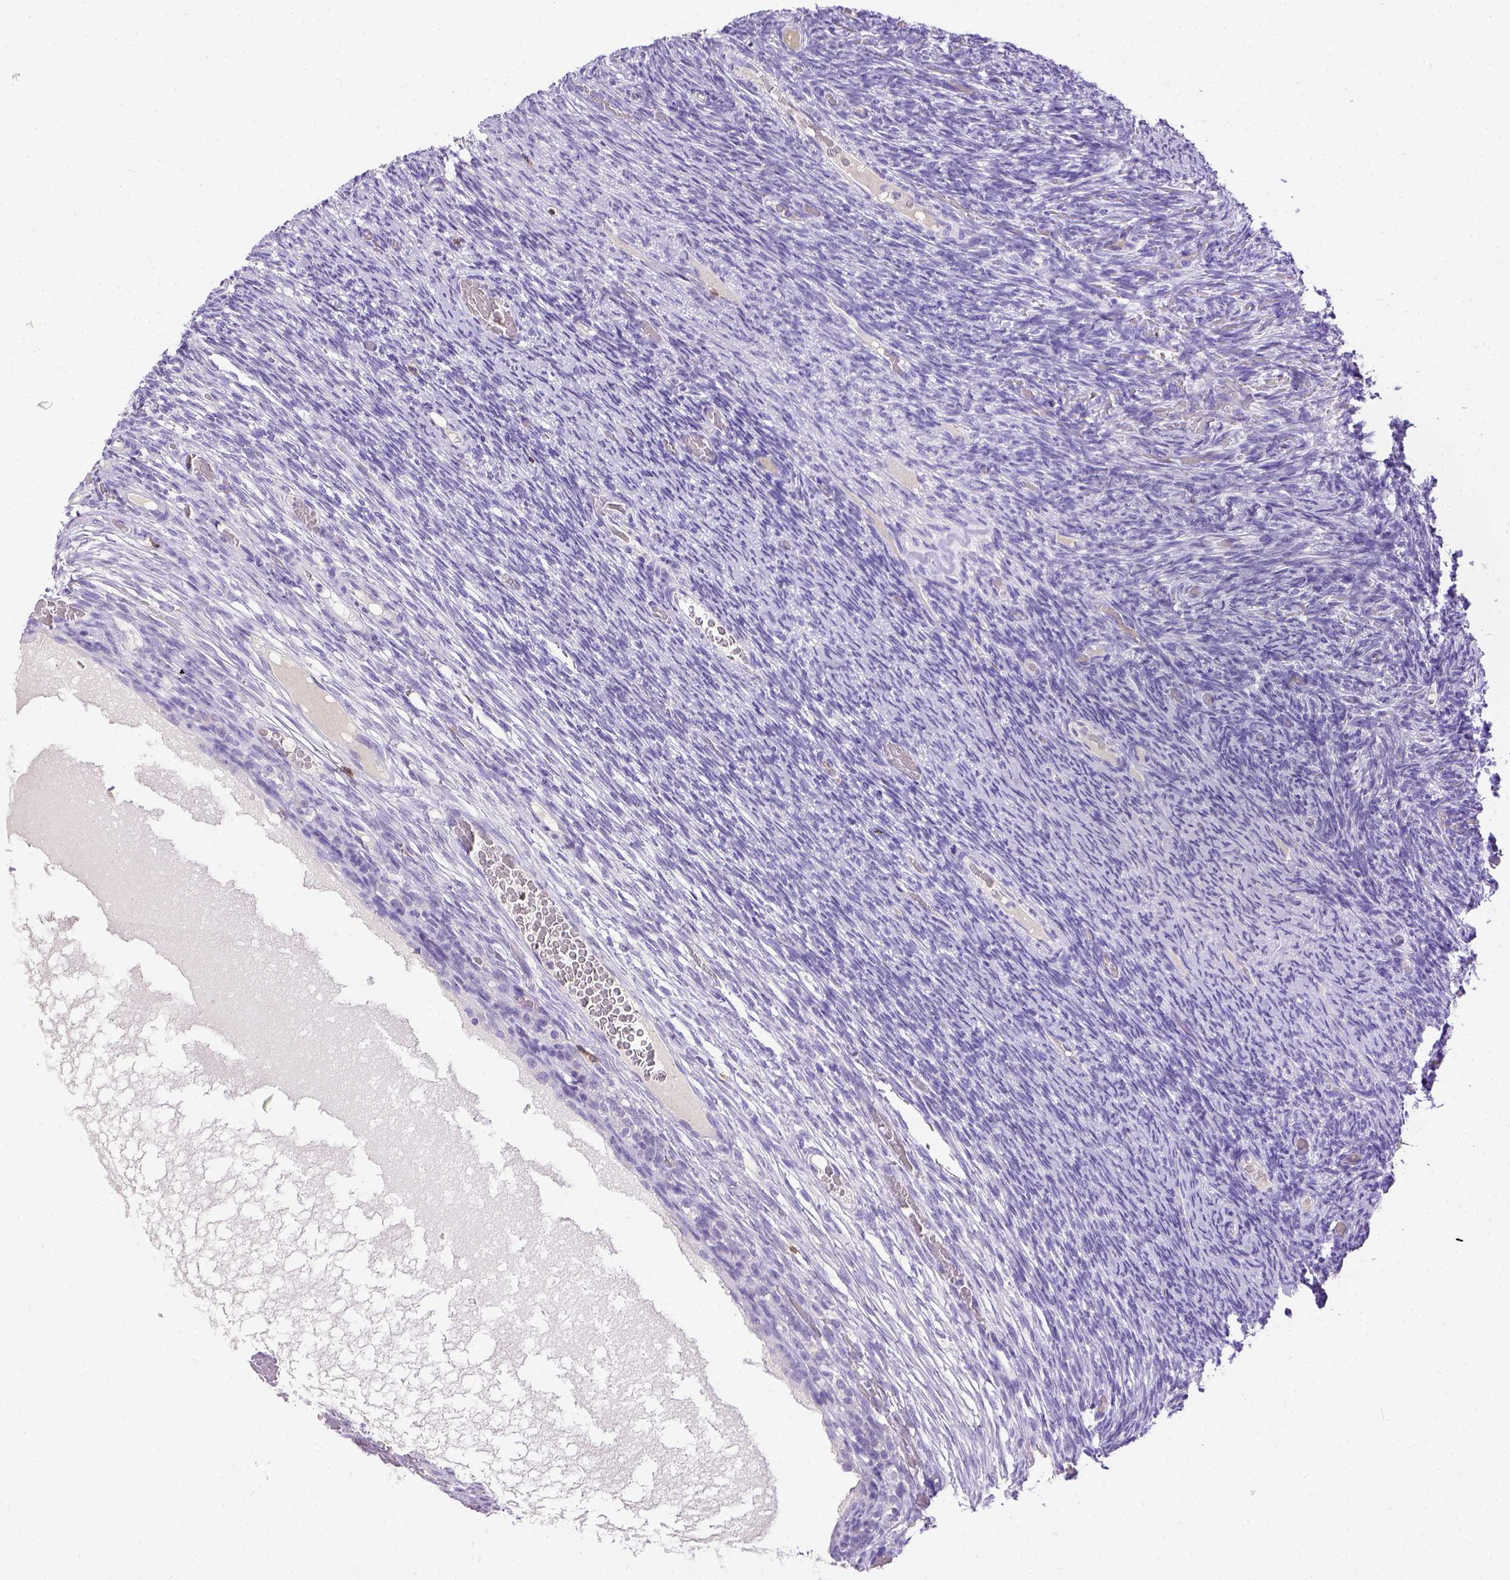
{"staining": {"intensity": "negative", "quantity": "none", "location": "none"}, "tissue": "ovary", "cell_type": "Follicle cells", "image_type": "normal", "snomed": [{"axis": "morphology", "description": "Normal tissue, NOS"}, {"axis": "topography", "description": "Ovary"}], "caption": "This micrograph is of unremarkable ovary stained with immunohistochemistry to label a protein in brown with the nuclei are counter-stained blue. There is no expression in follicle cells. The staining is performed using DAB (3,3'-diaminobenzidine) brown chromogen with nuclei counter-stained in using hematoxylin.", "gene": "CD3E", "patient": {"sex": "female", "age": 34}}